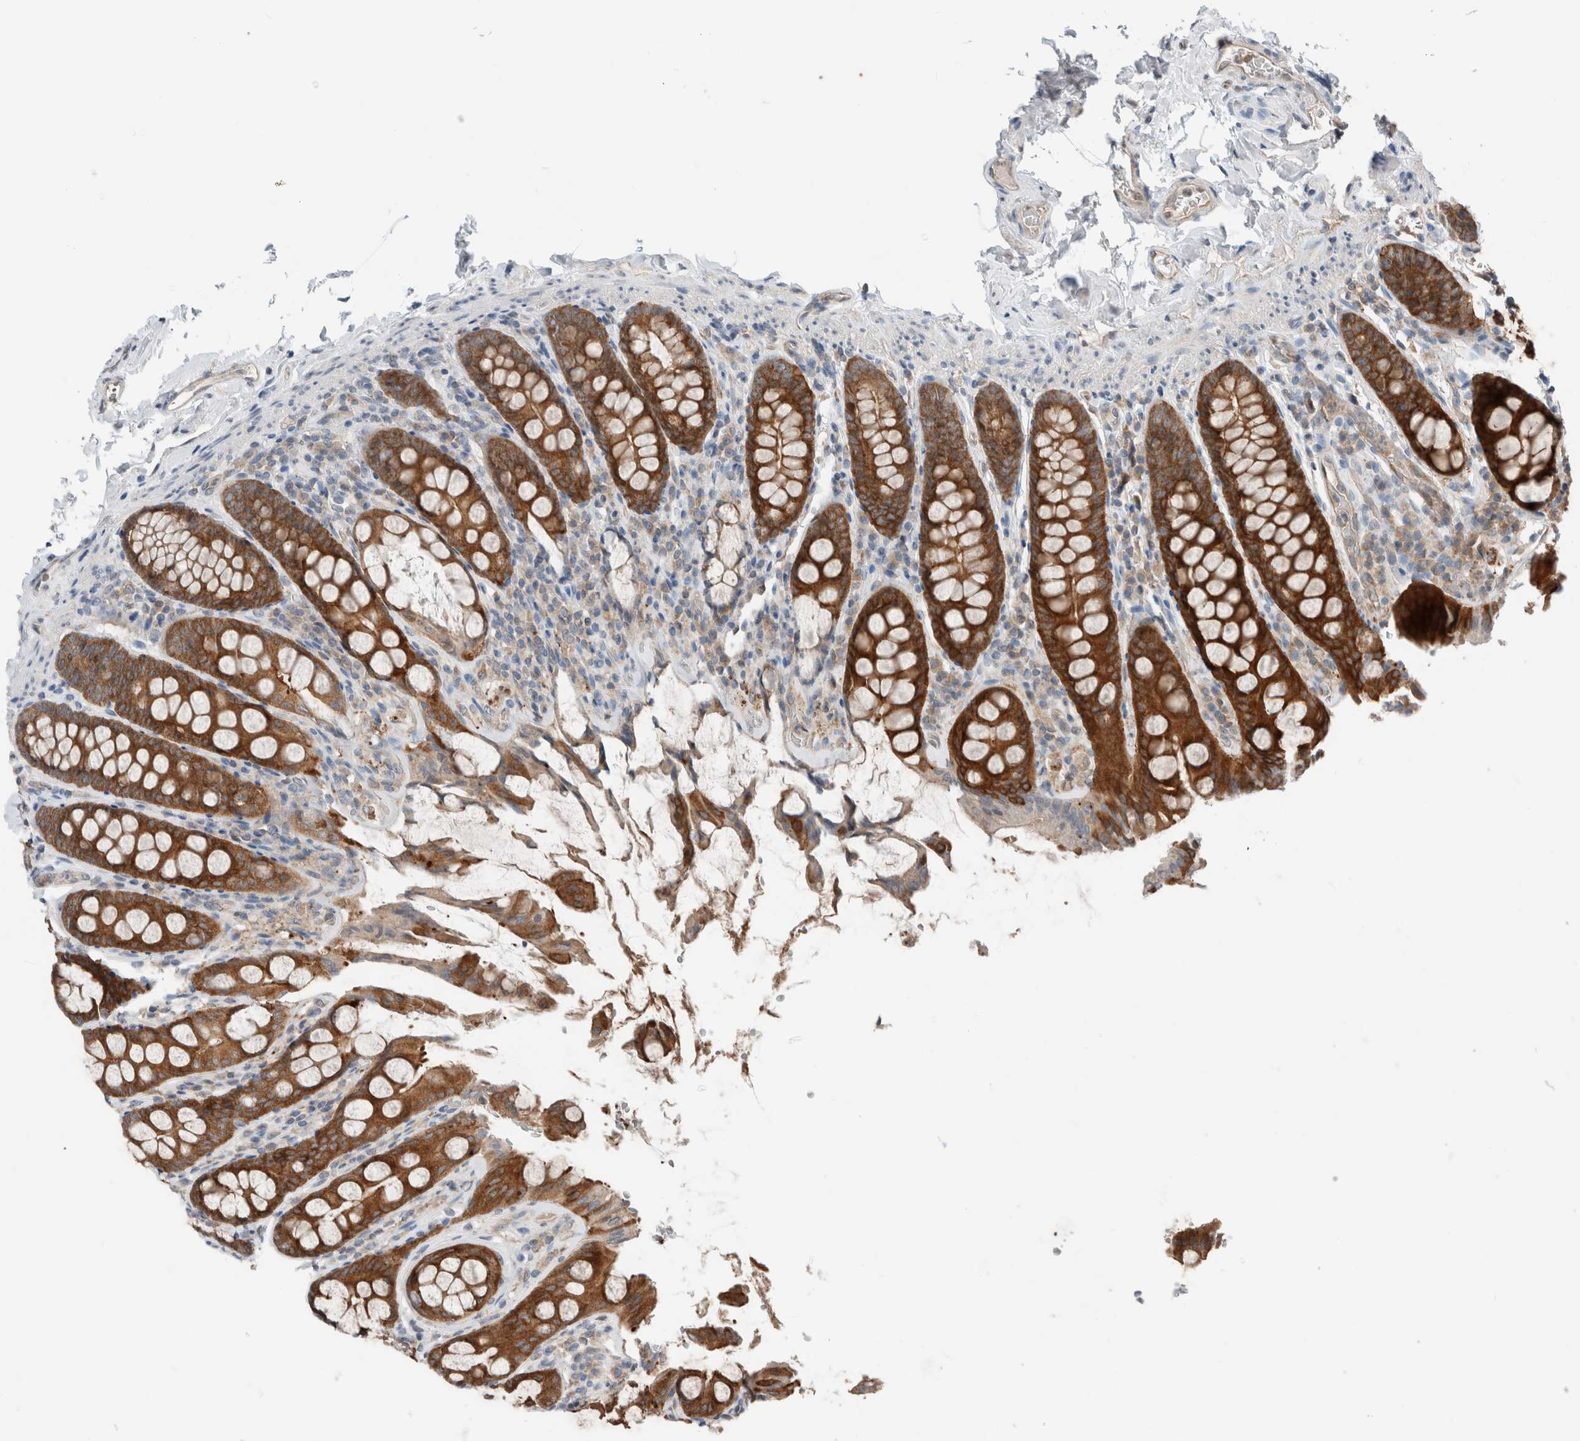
{"staining": {"intensity": "weak", "quantity": ">75%", "location": "cytoplasmic/membranous"}, "tissue": "colon", "cell_type": "Endothelial cells", "image_type": "normal", "snomed": [{"axis": "morphology", "description": "Normal tissue, NOS"}, {"axis": "topography", "description": "Colon"}, {"axis": "topography", "description": "Peripheral nerve tissue"}], "caption": "Protein analysis of benign colon displays weak cytoplasmic/membranous positivity in about >75% of endothelial cells.", "gene": "XPNPEP1", "patient": {"sex": "female", "age": 61}}